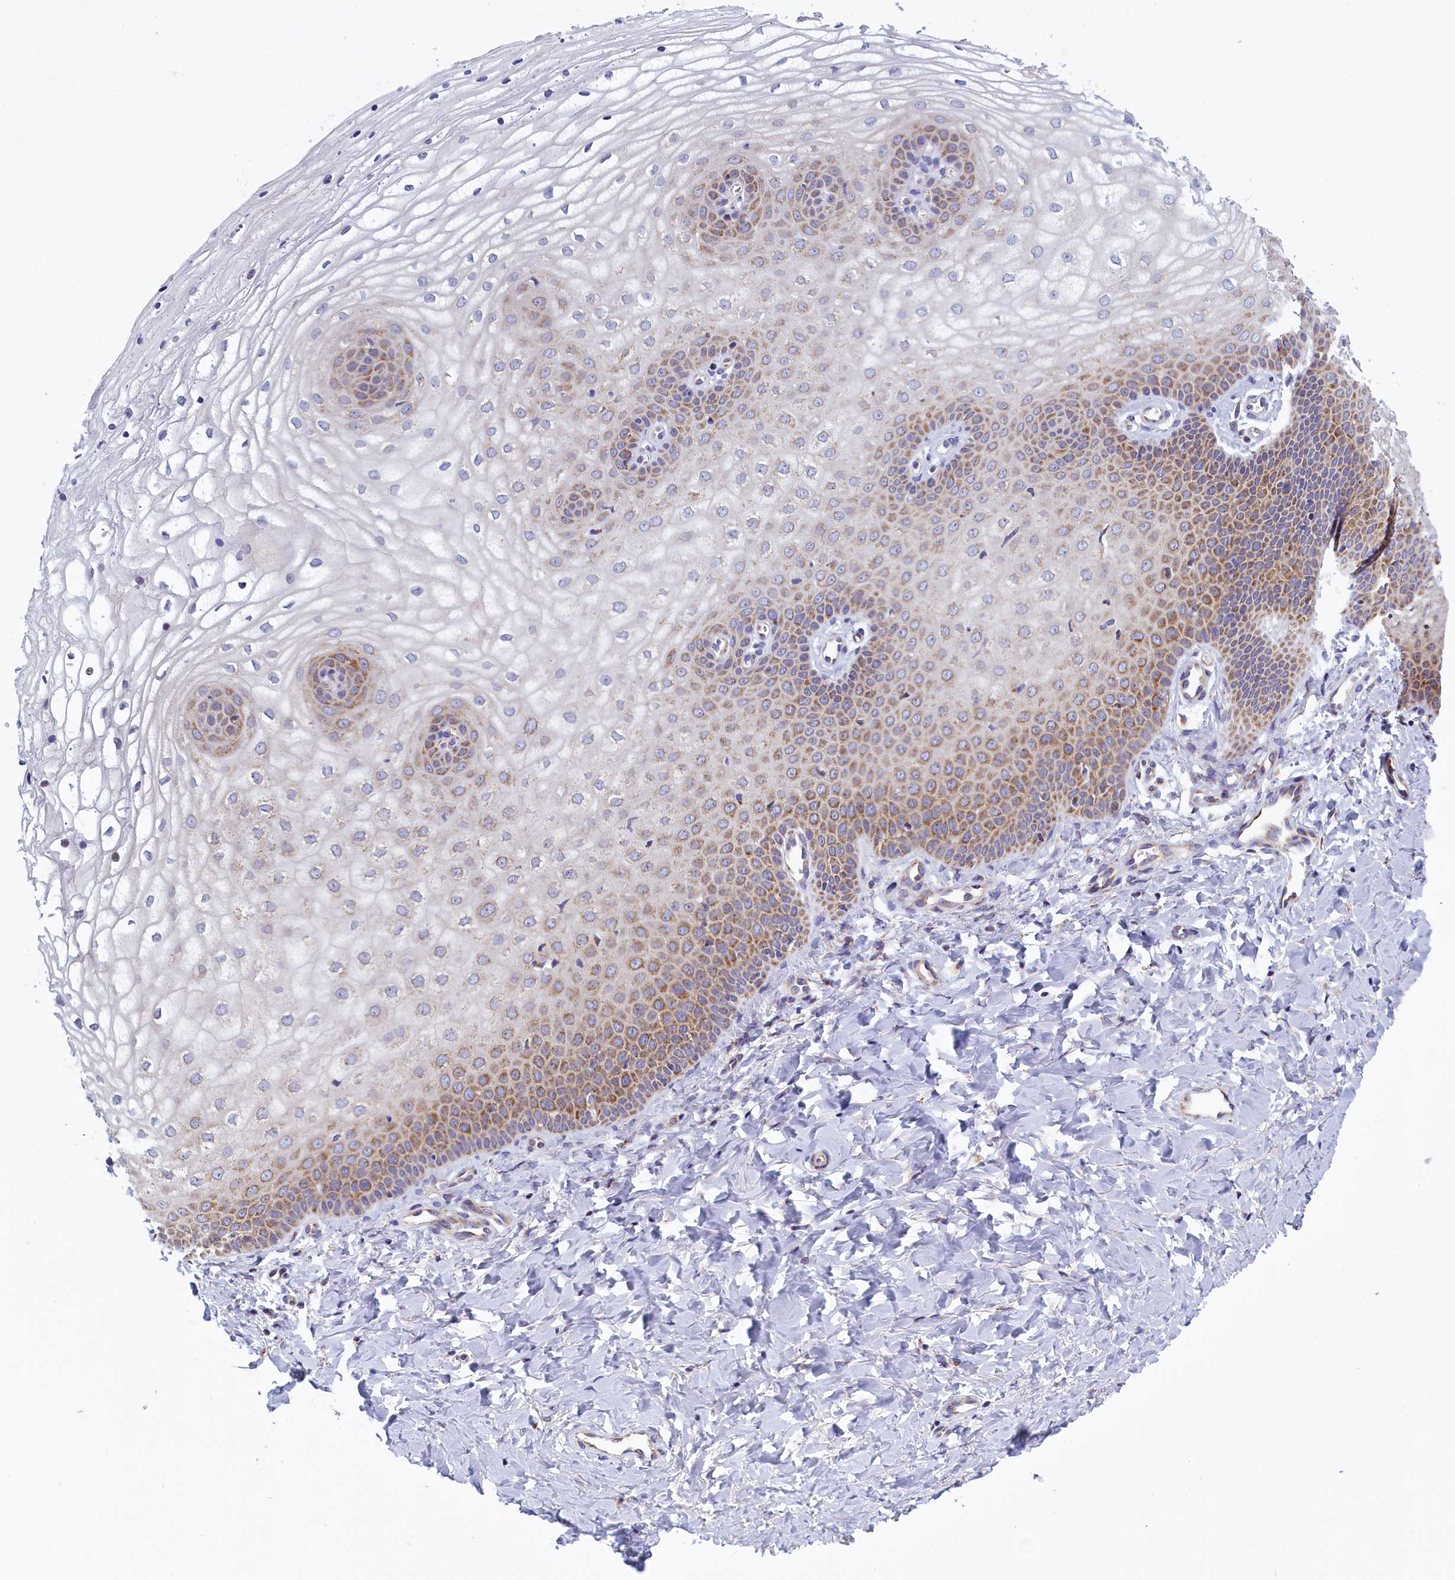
{"staining": {"intensity": "moderate", "quantity": "25%-75%", "location": "cytoplasmic/membranous"}, "tissue": "vagina", "cell_type": "Squamous epithelial cells", "image_type": "normal", "snomed": [{"axis": "morphology", "description": "Normal tissue, NOS"}, {"axis": "topography", "description": "Vagina"}], "caption": "Moderate cytoplasmic/membranous expression for a protein is seen in about 25%-75% of squamous epithelial cells of unremarkable vagina using immunohistochemistry (IHC).", "gene": "IFT122", "patient": {"sex": "female", "age": 68}}